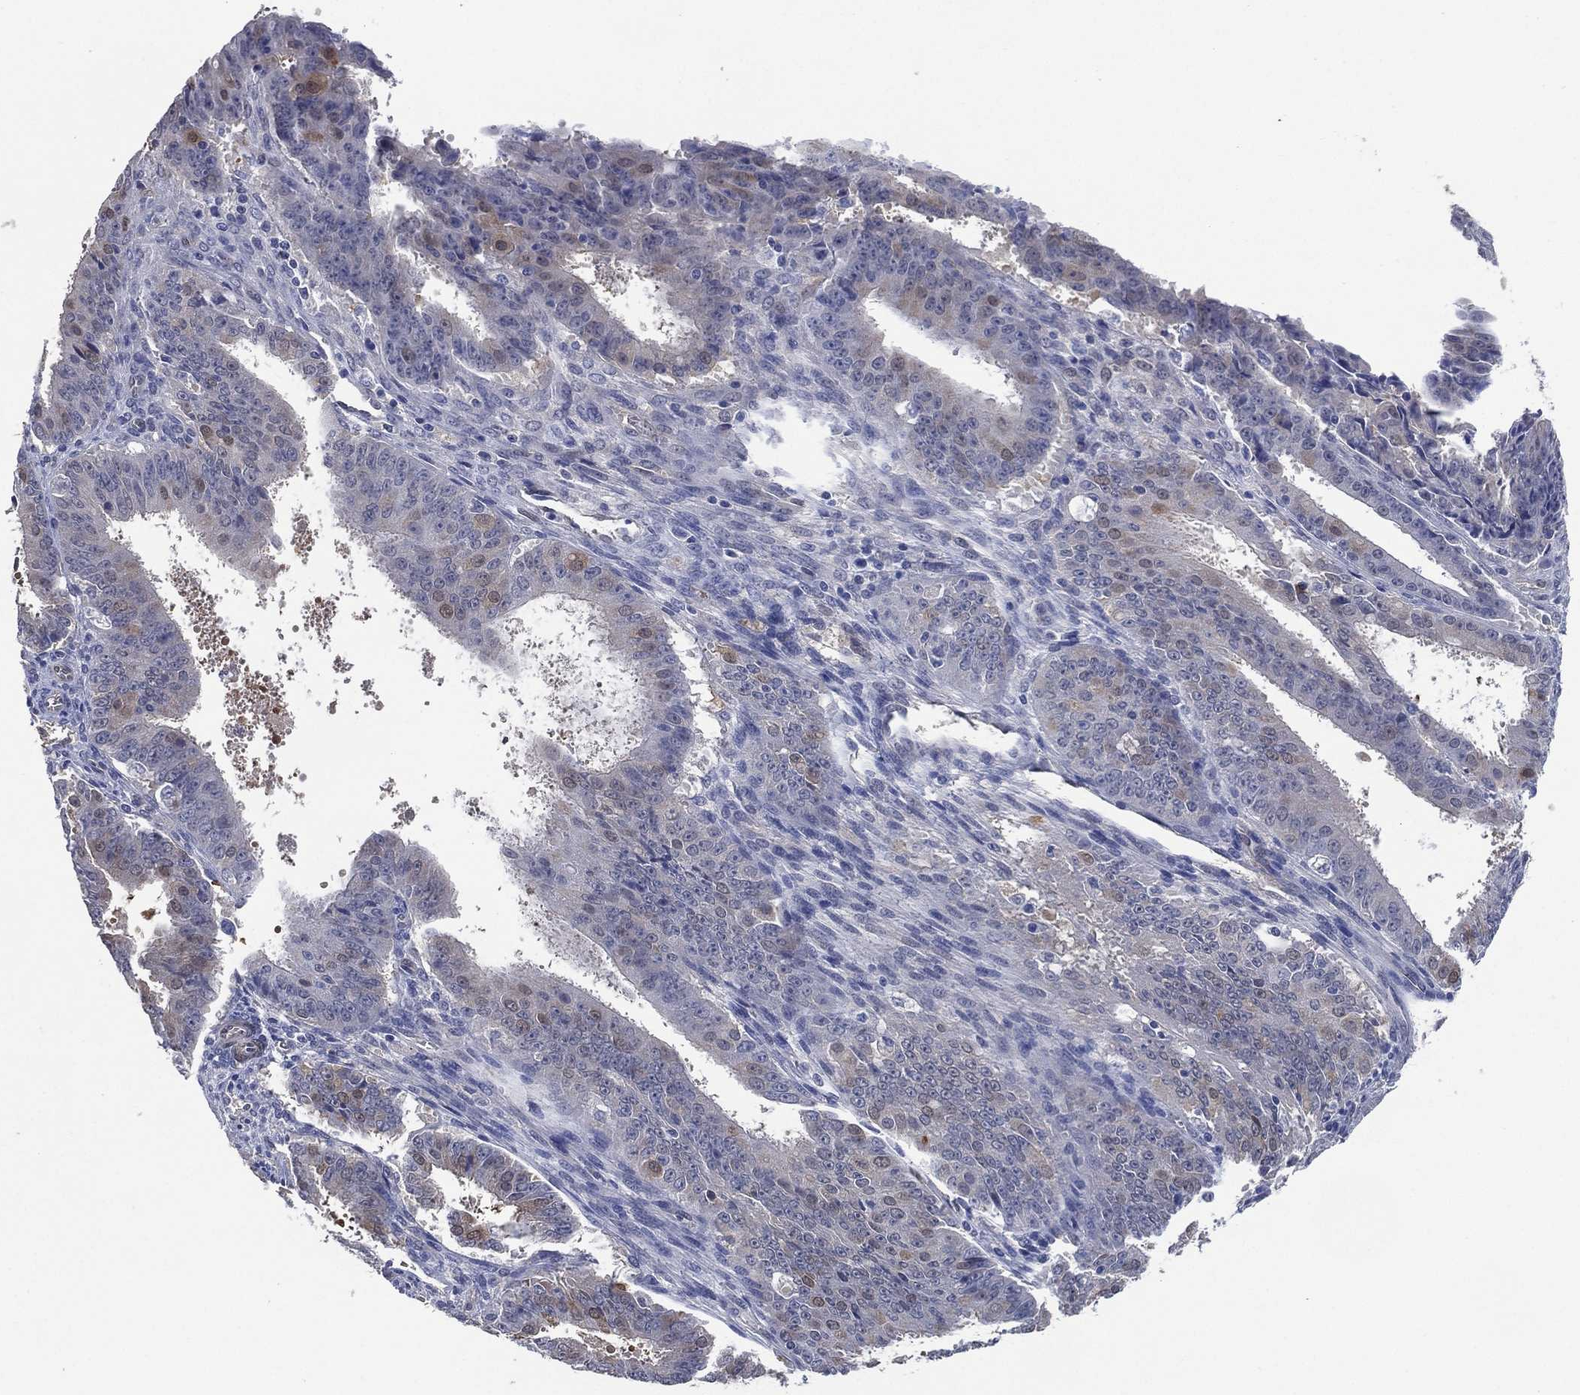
{"staining": {"intensity": "weak", "quantity": "<25%", "location": "cytoplasmic/membranous"}, "tissue": "ovarian cancer", "cell_type": "Tumor cells", "image_type": "cancer", "snomed": [{"axis": "morphology", "description": "Carcinoma, endometroid"}, {"axis": "topography", "description": "Ovary"}], "caption": "Immunohistochemical staining of human ovarian cancer (endometroid carcinoma) shows no significant expression in tumor cells.", "gene": "AK1", "patient": {"sex": "female", "age": 42}}